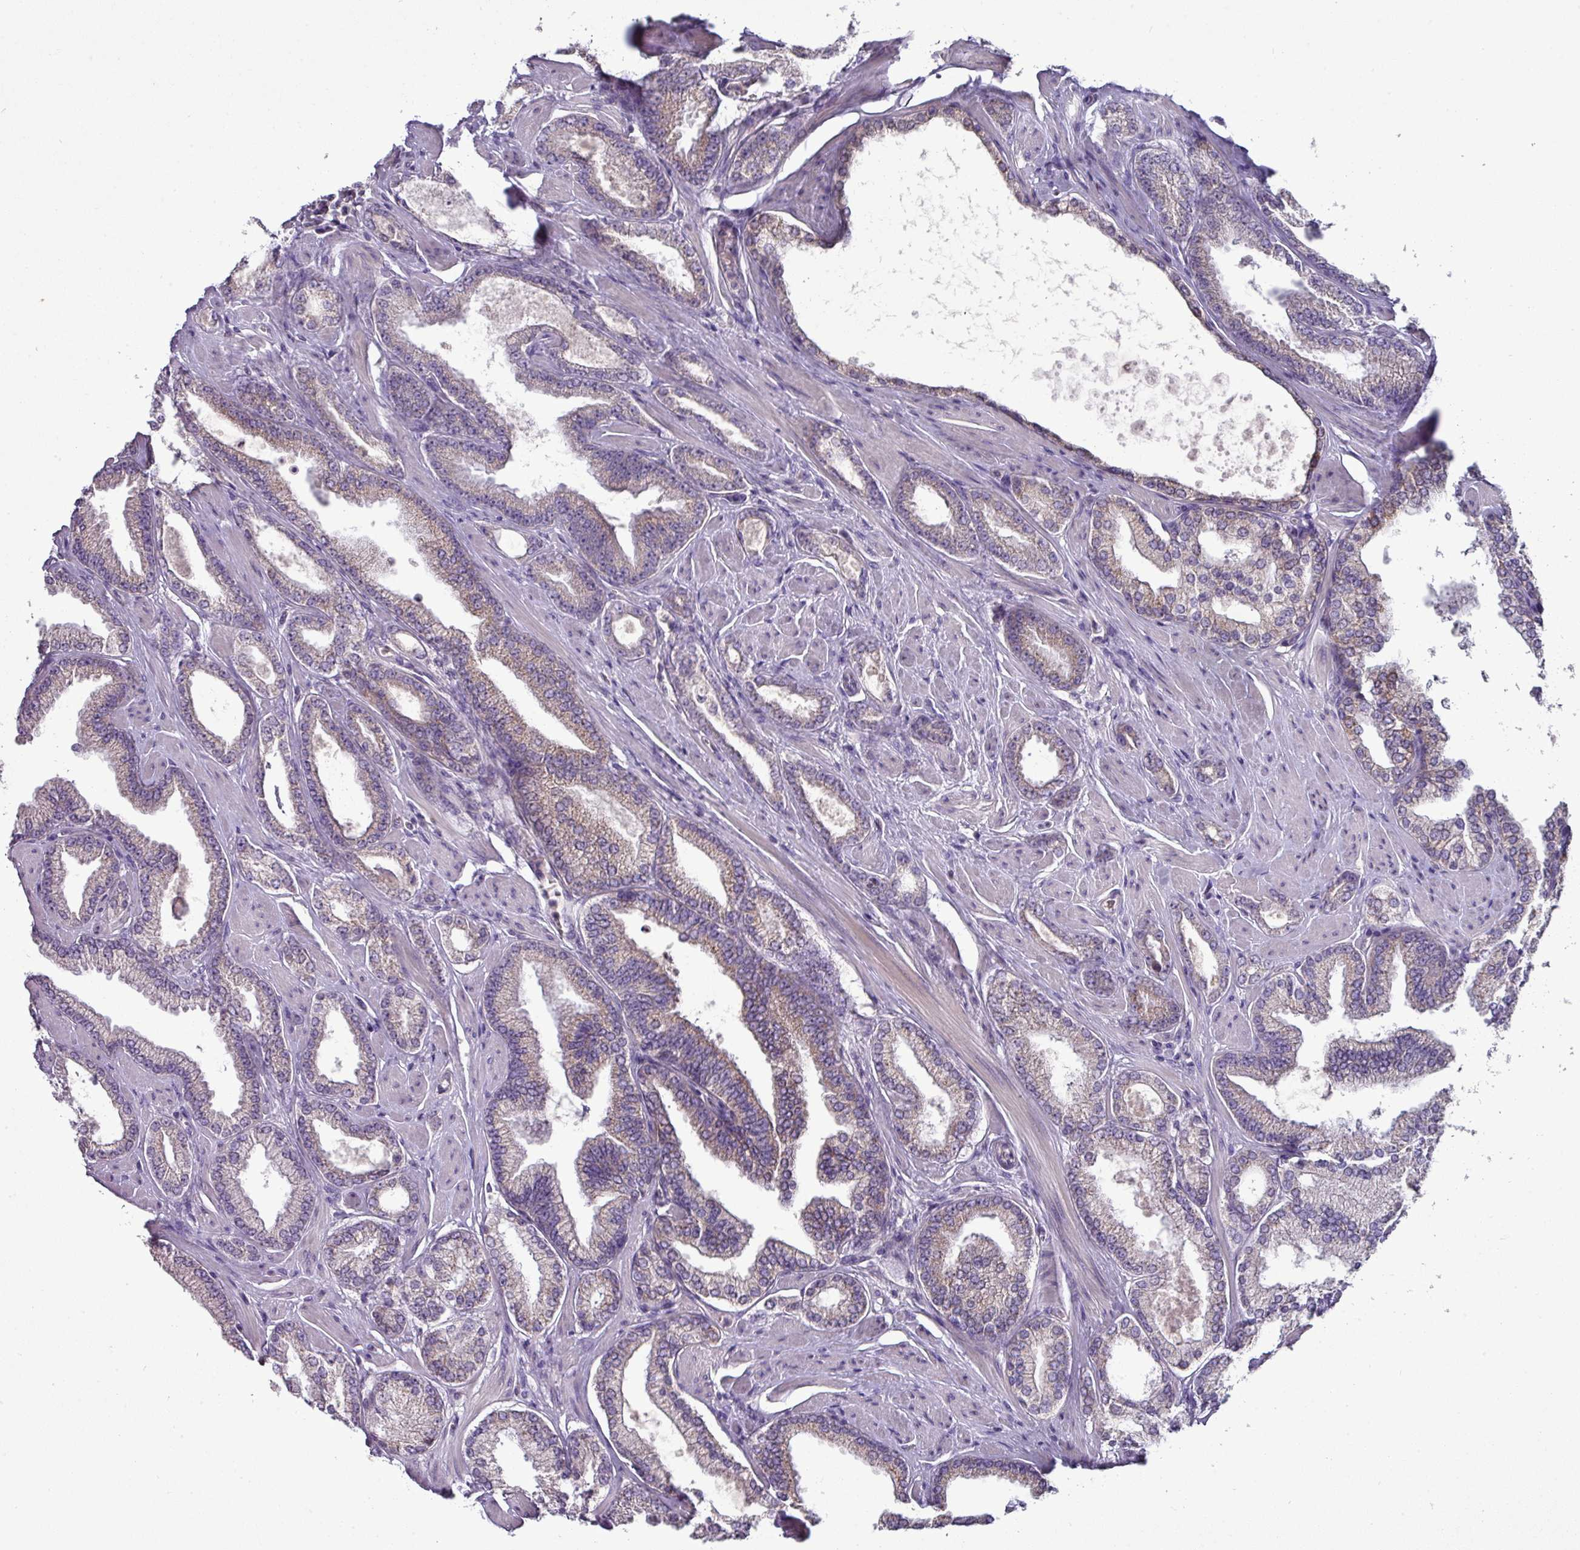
{"staining": {"intensity": "weak", "quantity": "25%-75%", "location": "cytoplasmic/membranous"}, "tissue": "prostate cancer", "cell_type": "Tumor cells", "image_type": "cancer", "snomed": [{"axis": "morphology", "description": "Adenocarcinoma, Low grade"}, {"axis": "topography", "description": "Prostate"}], "caption": "Weak cytoplasmic/membranous protein staining is present in about 25%-75% of tumor cells in prostate cancer.", "gene": "TRAPPC1", "patient": {"sex": "male", "age": 42}}